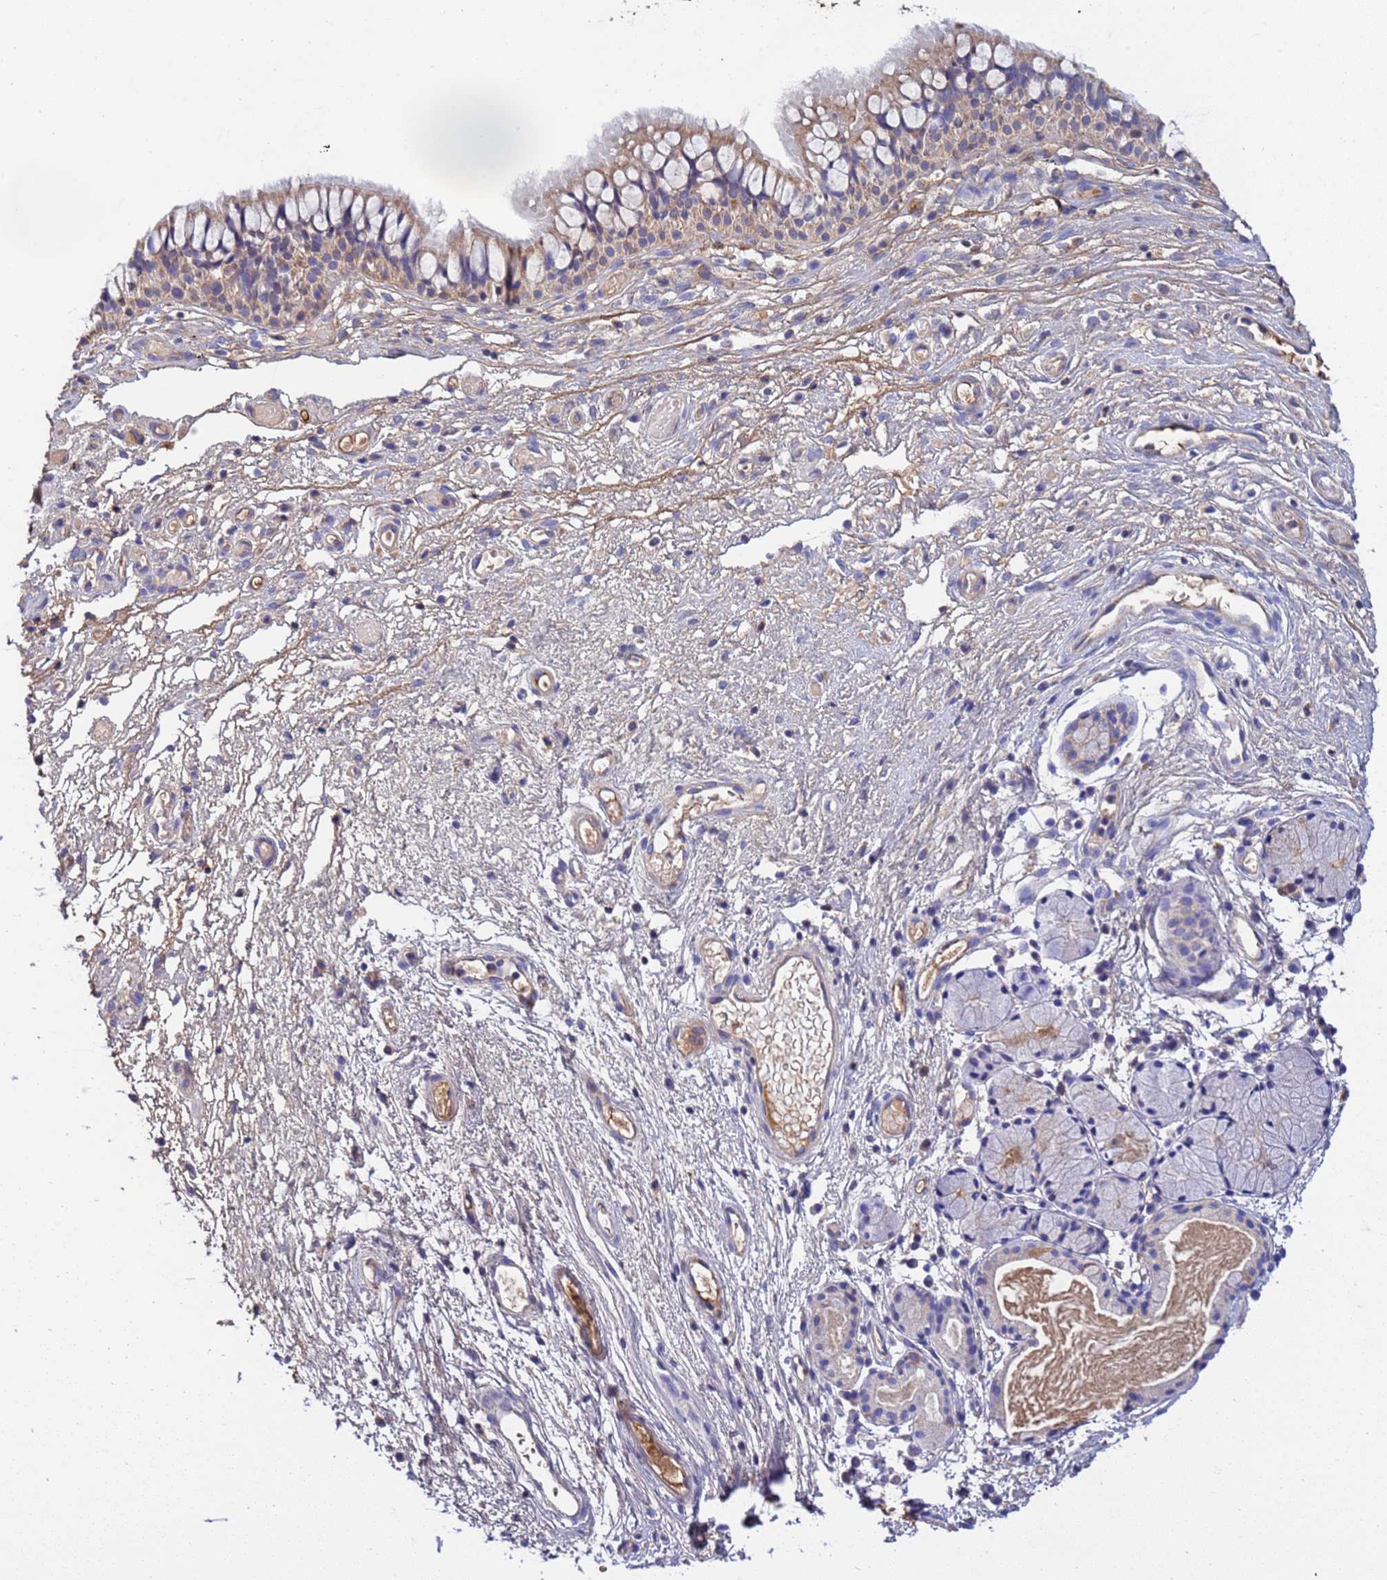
{"staining": {"intensity": "weak", "quantity": ">75%", "location": "cytoplasmic/membranous"}, "tissue": "nasopharynx", "cell_type": "Respiratory epithelial cells", "image_type": "normal", "snomed": [{"axis": "morphology", "description": "Normal tissue, NOS"}, {"axis": "topography", "description": "Nasopharynx"}], "caption": "Respiratory epithelial cells reveal low levels of weak cytoplasmic/membranous staining in about >75% of cells in normal nasopharynx.", "gene": "GLUD1", "patient": {"sex": "male", "age": 82}}